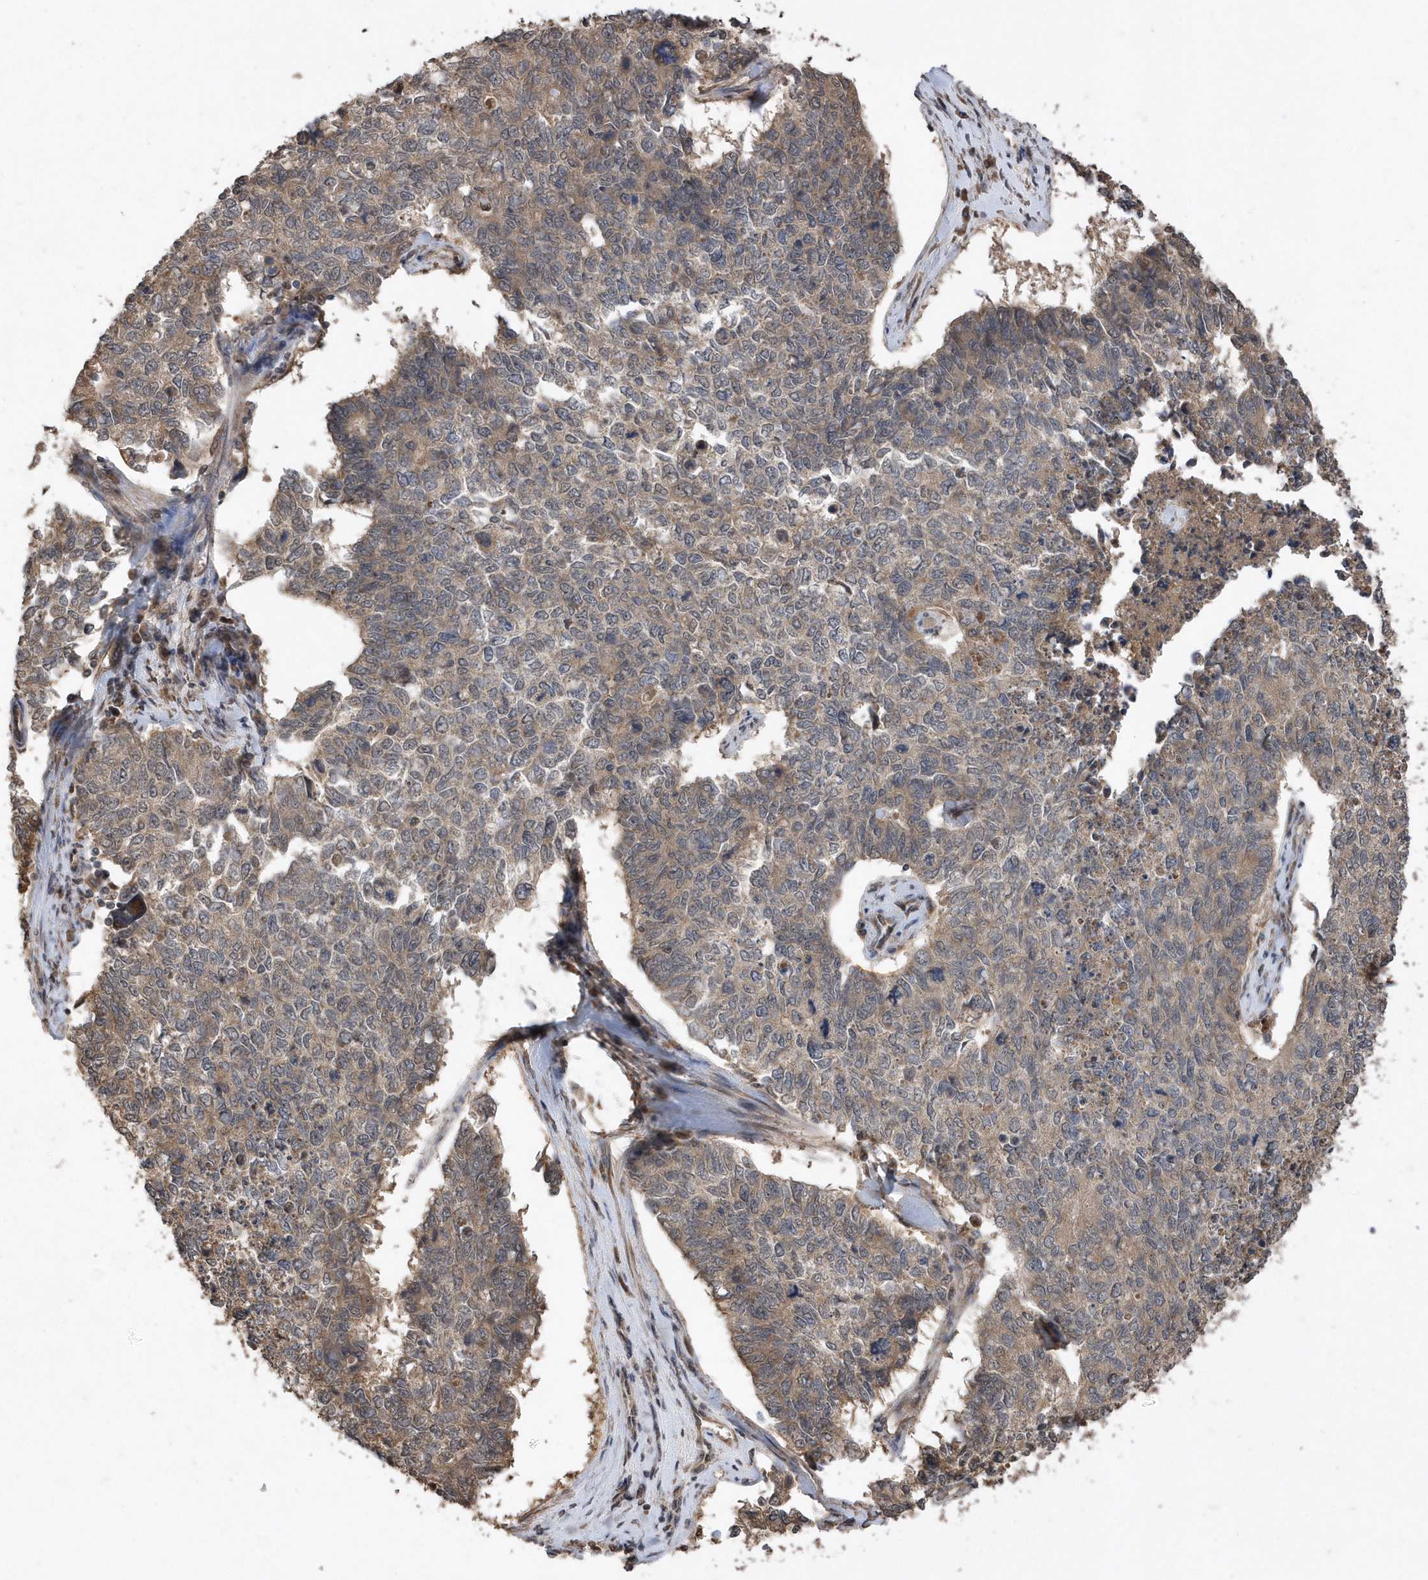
{"staining": {"intensity": "weak", "quantity": ">75%", "location": "cytoplasmic/membranous"}, "tissue": "cervical cancer", "cell_type": "Tumor cells", "image_type": "cancer", "snomed": [{"axis": "morphology", "description": "Squamous cell carcinoma, NOS"}, {"axis": "topography", "description": "Cervix"}], "caption": "Immunohistochemical staining of cervical squamous cell carcinoma exhibits weak cytoplasmic/membranous protein staining in approximately >75% of tumor cells.", "gene": "WASHC5", "patient": {"sex": "female", "age": 63}}